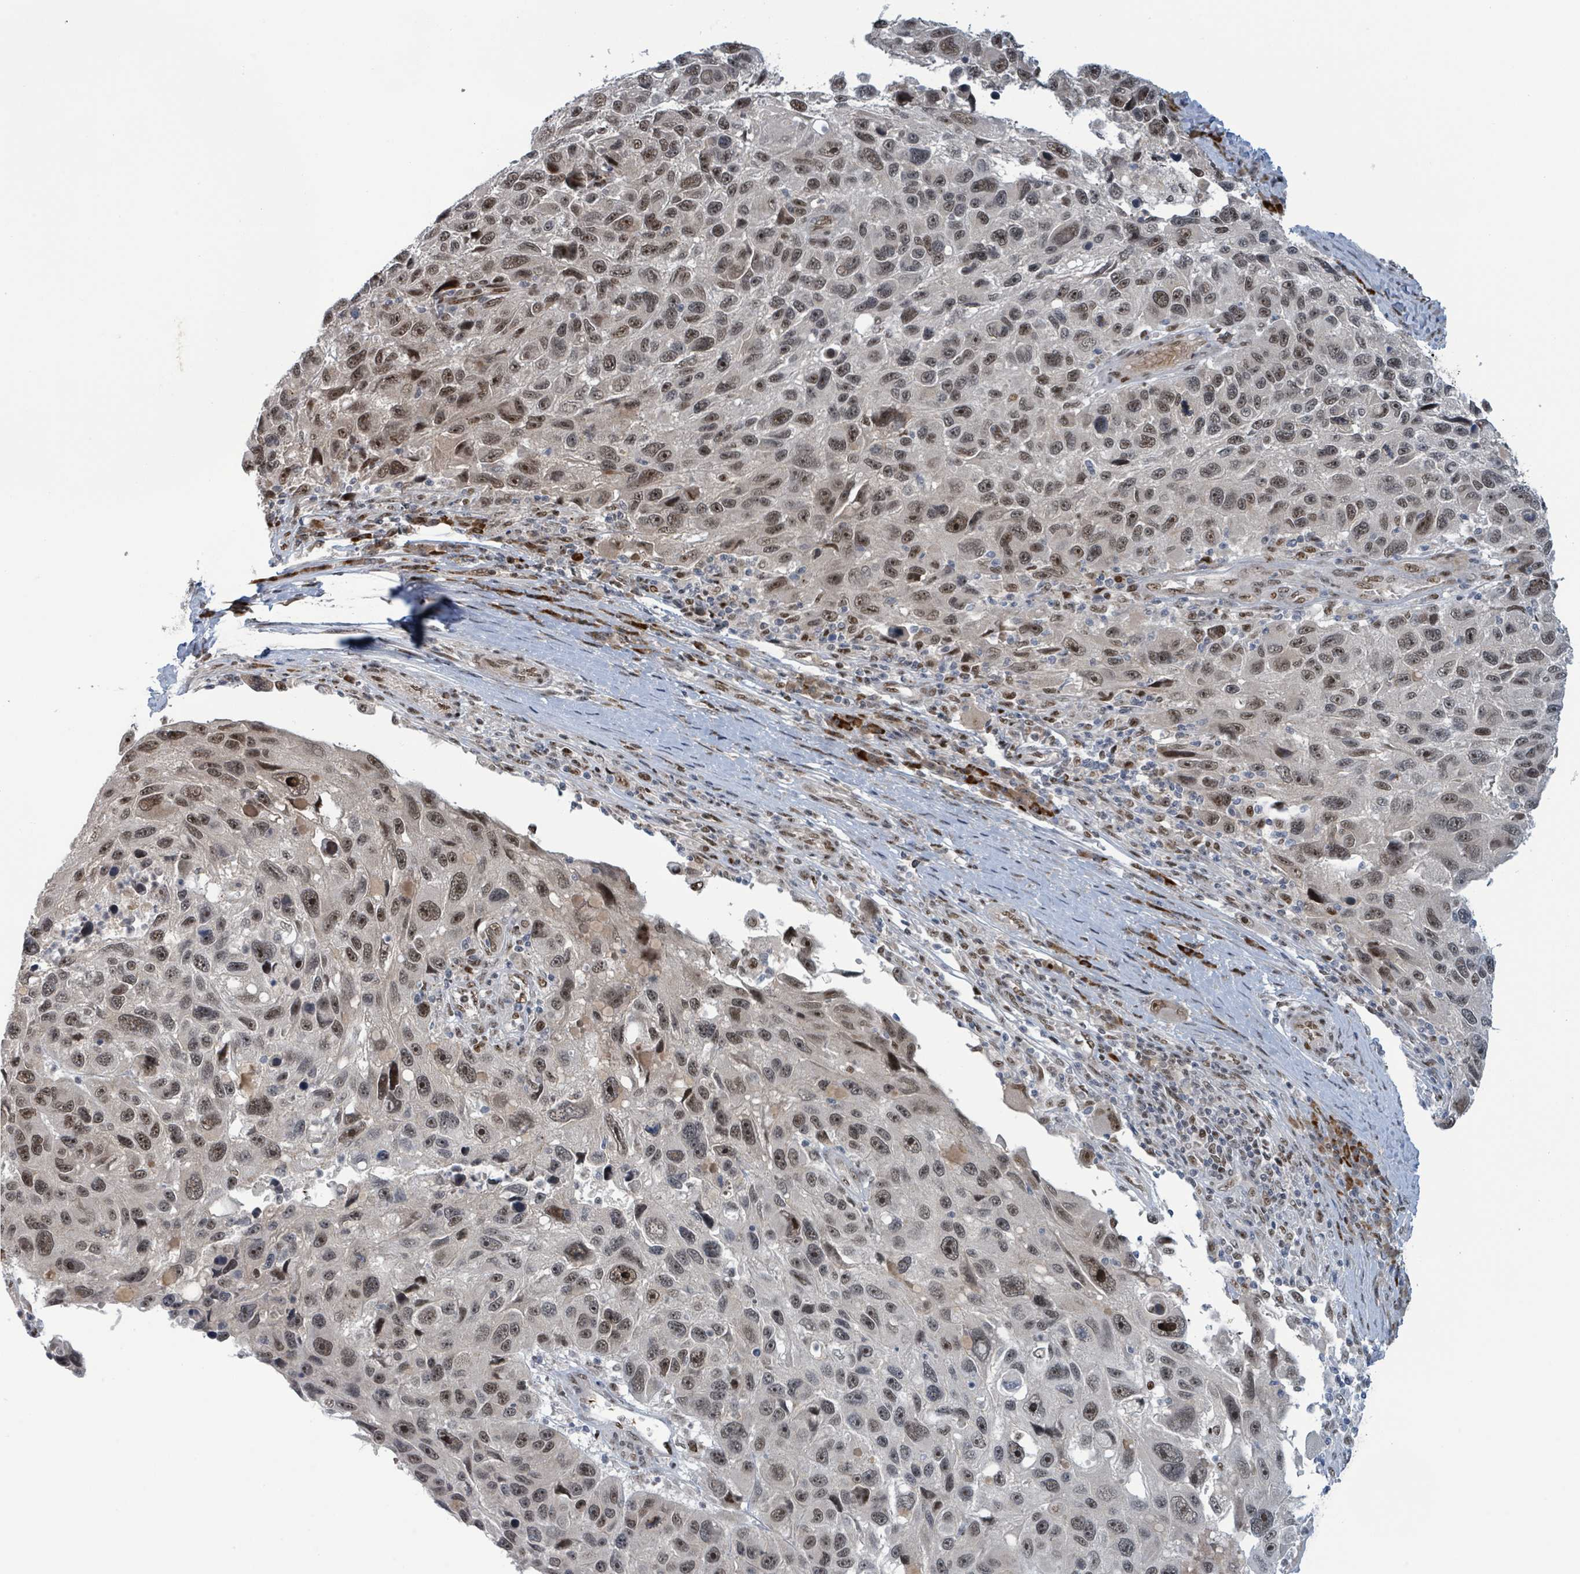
{"staining": {"intensity": "moderate", "quantity": "25%-75%", "location": "nuclear"}, "tissue": "melanoma", "cell_type": "Tumor cells", "image_type": "cancer", "snomed": [{"axis": "morphology", "description": "Malignant melanoma, NOS"}, {"axis": "topography", "description": "Skin"}], "caption": "Malignant melanoma stained with immunohistochemistry reveals moderate nuclear positivity in about 25%-75% of tumor cells.", "gene": "KLF3", "patient": {"sex": "male", "age": 53}}